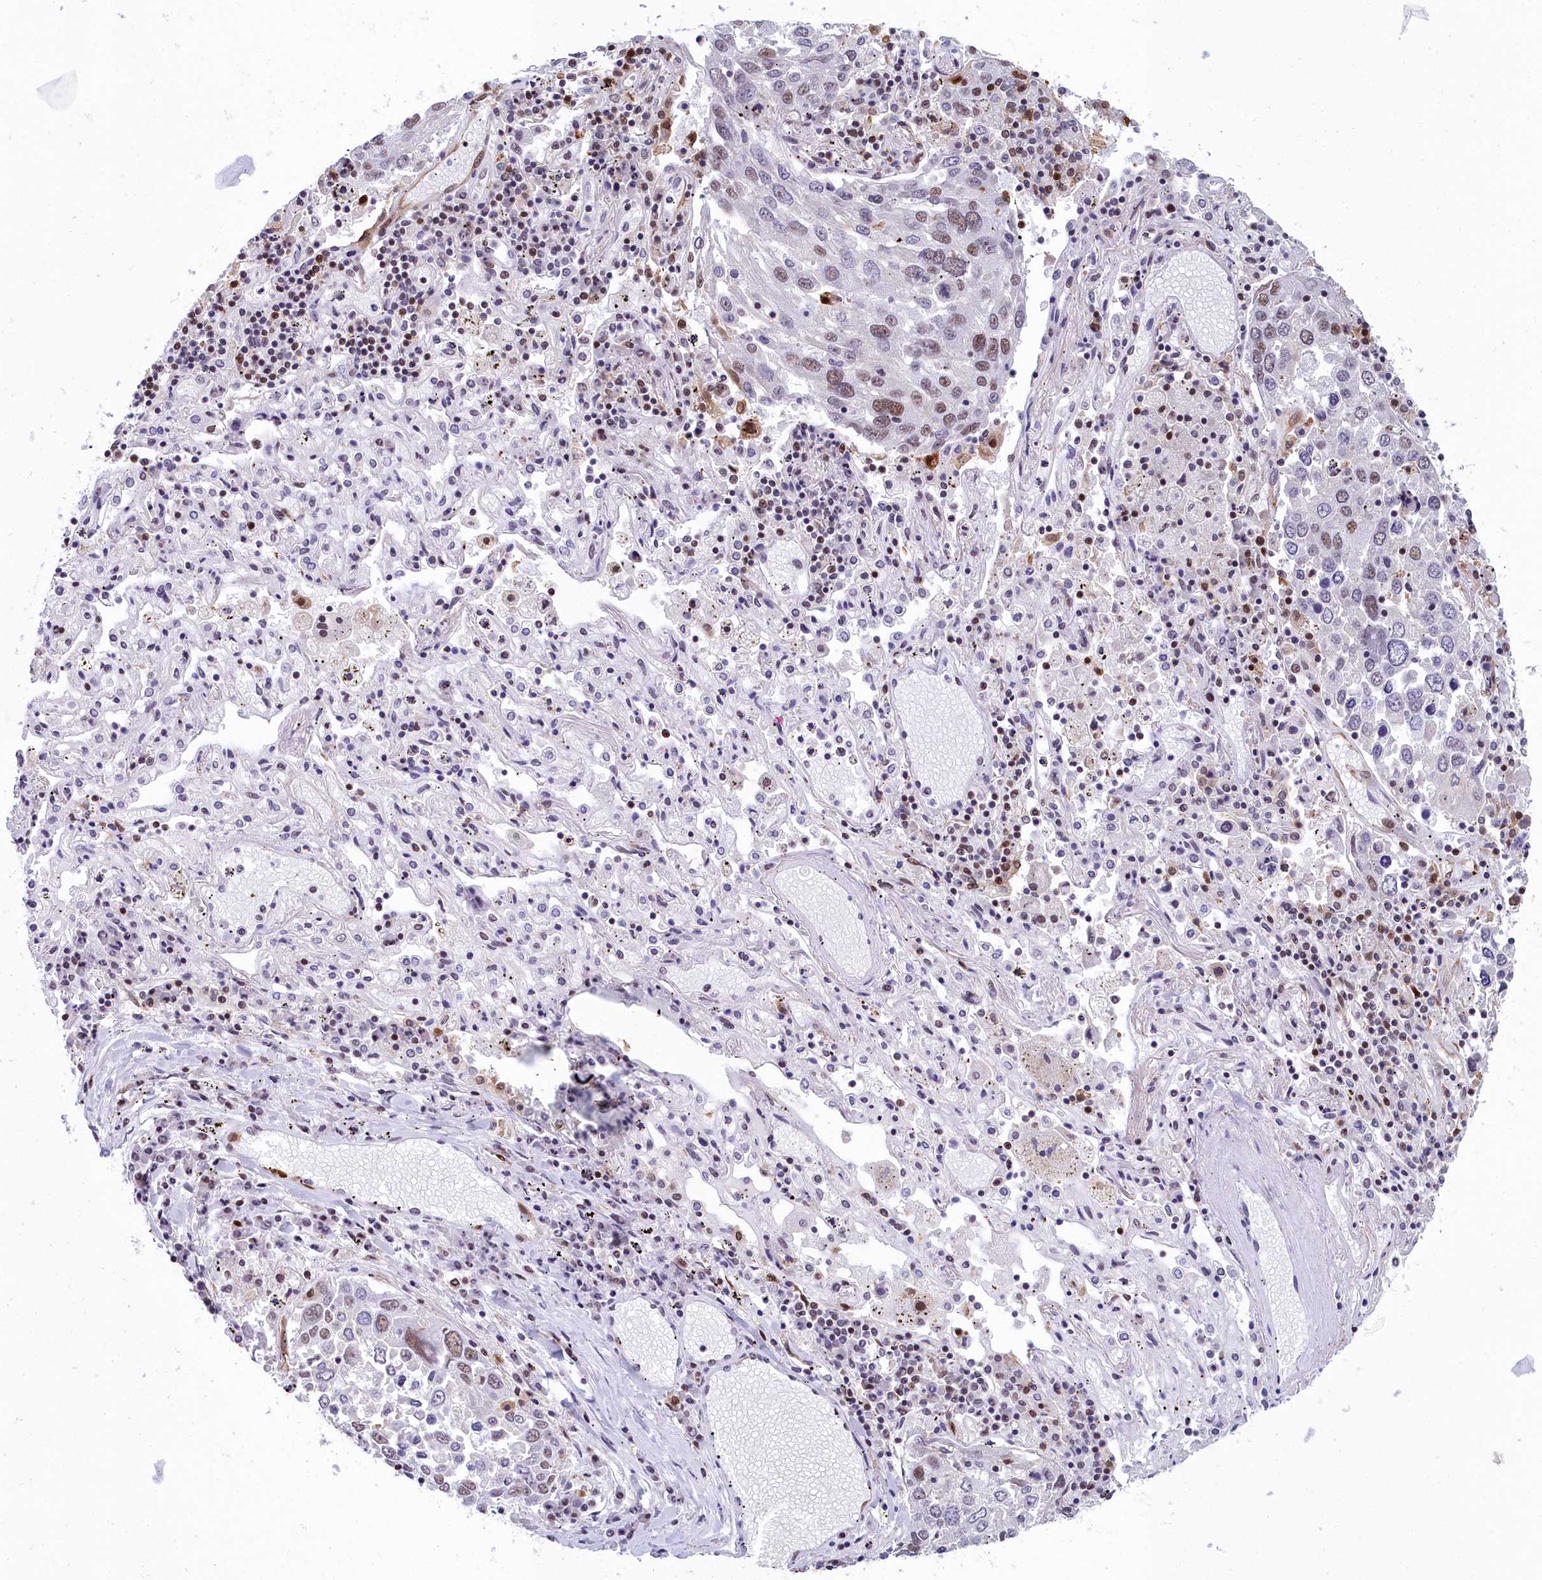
{"staining": {"intensity": "moderate", "quantity": "<25%", "location": "nuclear"}, "tissue": "lung cancer", "cell_type": "Tumor cells", "image_type": "cancer", "snomed": [{"axis": "morphology", "description": "Squamous cell carcinoma, NOS"}, {"axis": "topography", "description": "Lung"}], "caption": "Squamous cell carcinoma (lung) stained for a protein exhibits moderate nuclear positivity in tumor cells.", "gene": "CCDC97", "patient": {"sex": "male", "age": 65}}